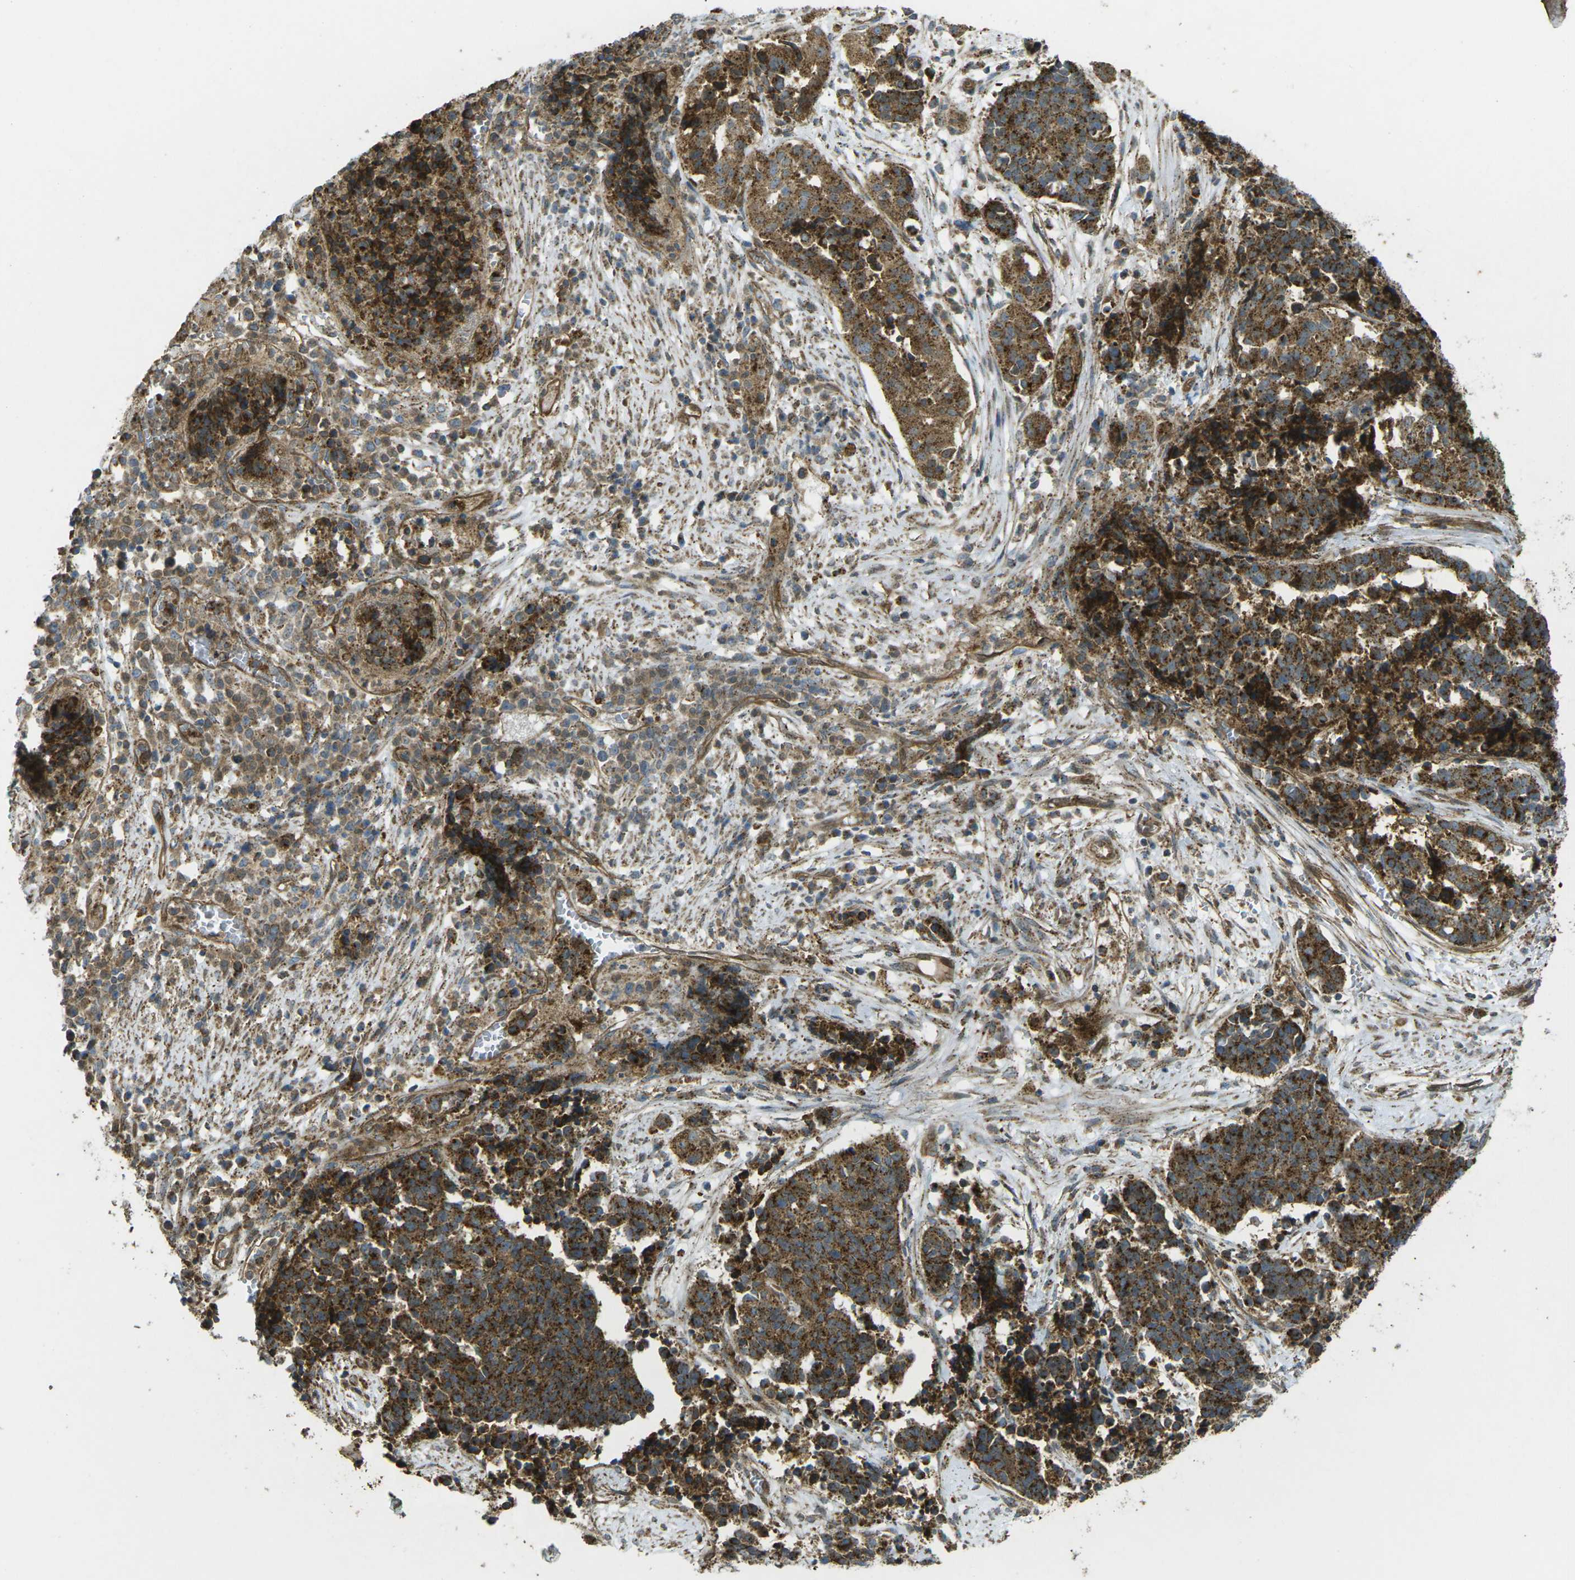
{"staining": {"intensity": "strong", "quantity": ">75%", "location": "cytoplasmic/membranous"}, "tissue": "cervical cancer", "cell_type": "Tumor cells", "image_type": "cancer", "snomed": [{"axis": "morphology", "description": "Squamous cell carcinoma, NOS"}, {"axis": "topography", "description": "Cervix"}], "caption": "Squamous cell carcinoma (cervical) tissue demonstrates strong cytoplasmic/membranous staining in about >75% of tumor cells, visualized by immunohistochemistry. (Stains: DAB in brown, nuclei in blue, Microscopy: brightfield microscopy at high magnification).", "gene": "CHMP3", "patient": {"sex": "female", "age": 35}}